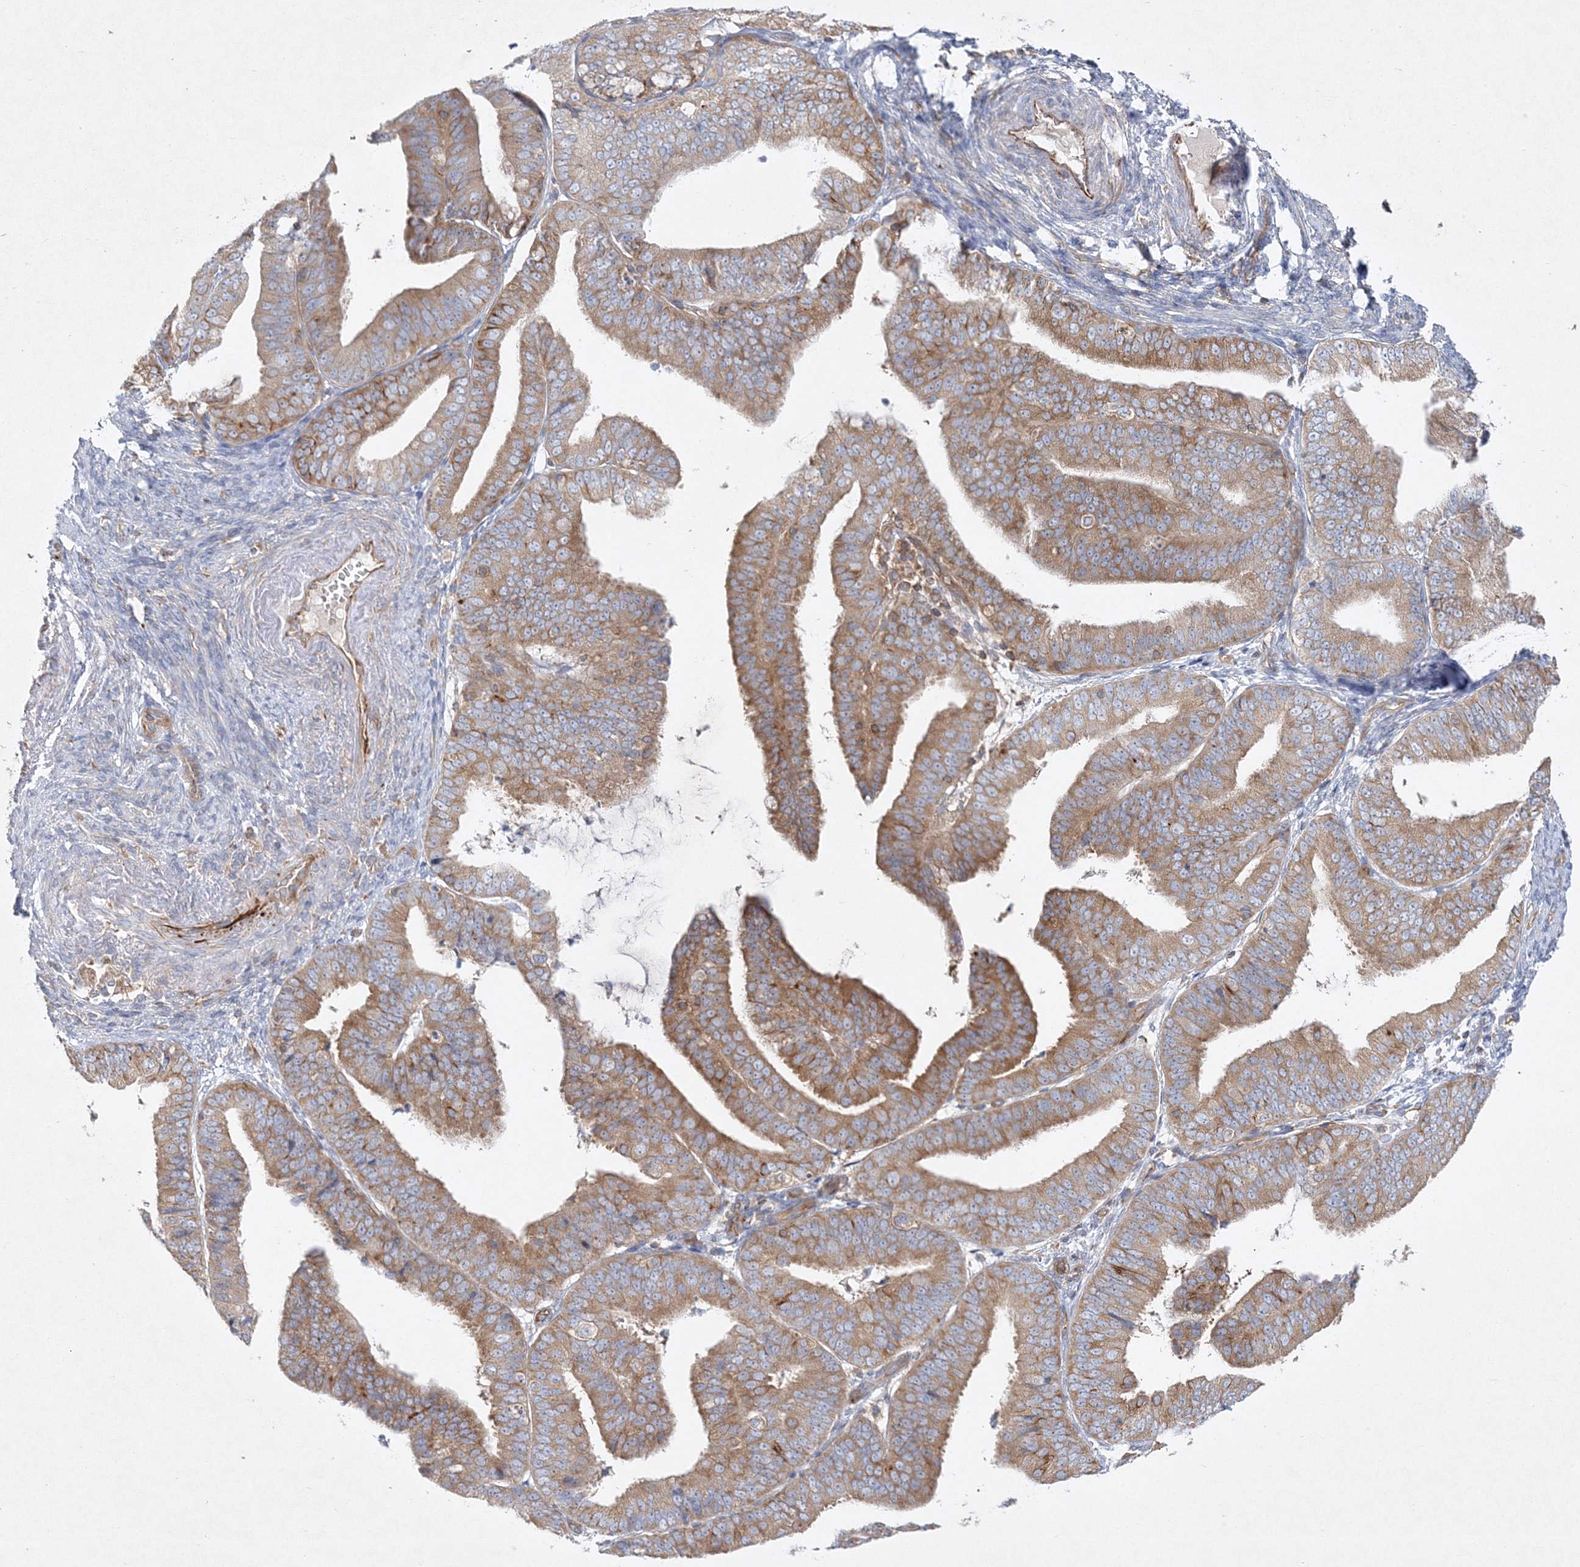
{"staining": {"intensity": "moderate", "quantity": "25%-75%", "location": "cytoplasmic/membranous"}, "tissue": "endometrial cancer", "cell_type": "Tumor cells", "image_type": "cancer", "snomed": [{"axis": "morphology", "description": "Adenocarcinoma, NOS"}, {"axis": "topography", "description": "Endometrium"}], "caption": "Brown immunohistochemical staining in human endometrial adenocarcinoma demonstrates moderate cytoplasmic/membranous positivity in approximately 25%-75% of tumor cells.", "gene": "WDR37", "patient": {"sex": "female", "age": 63}}